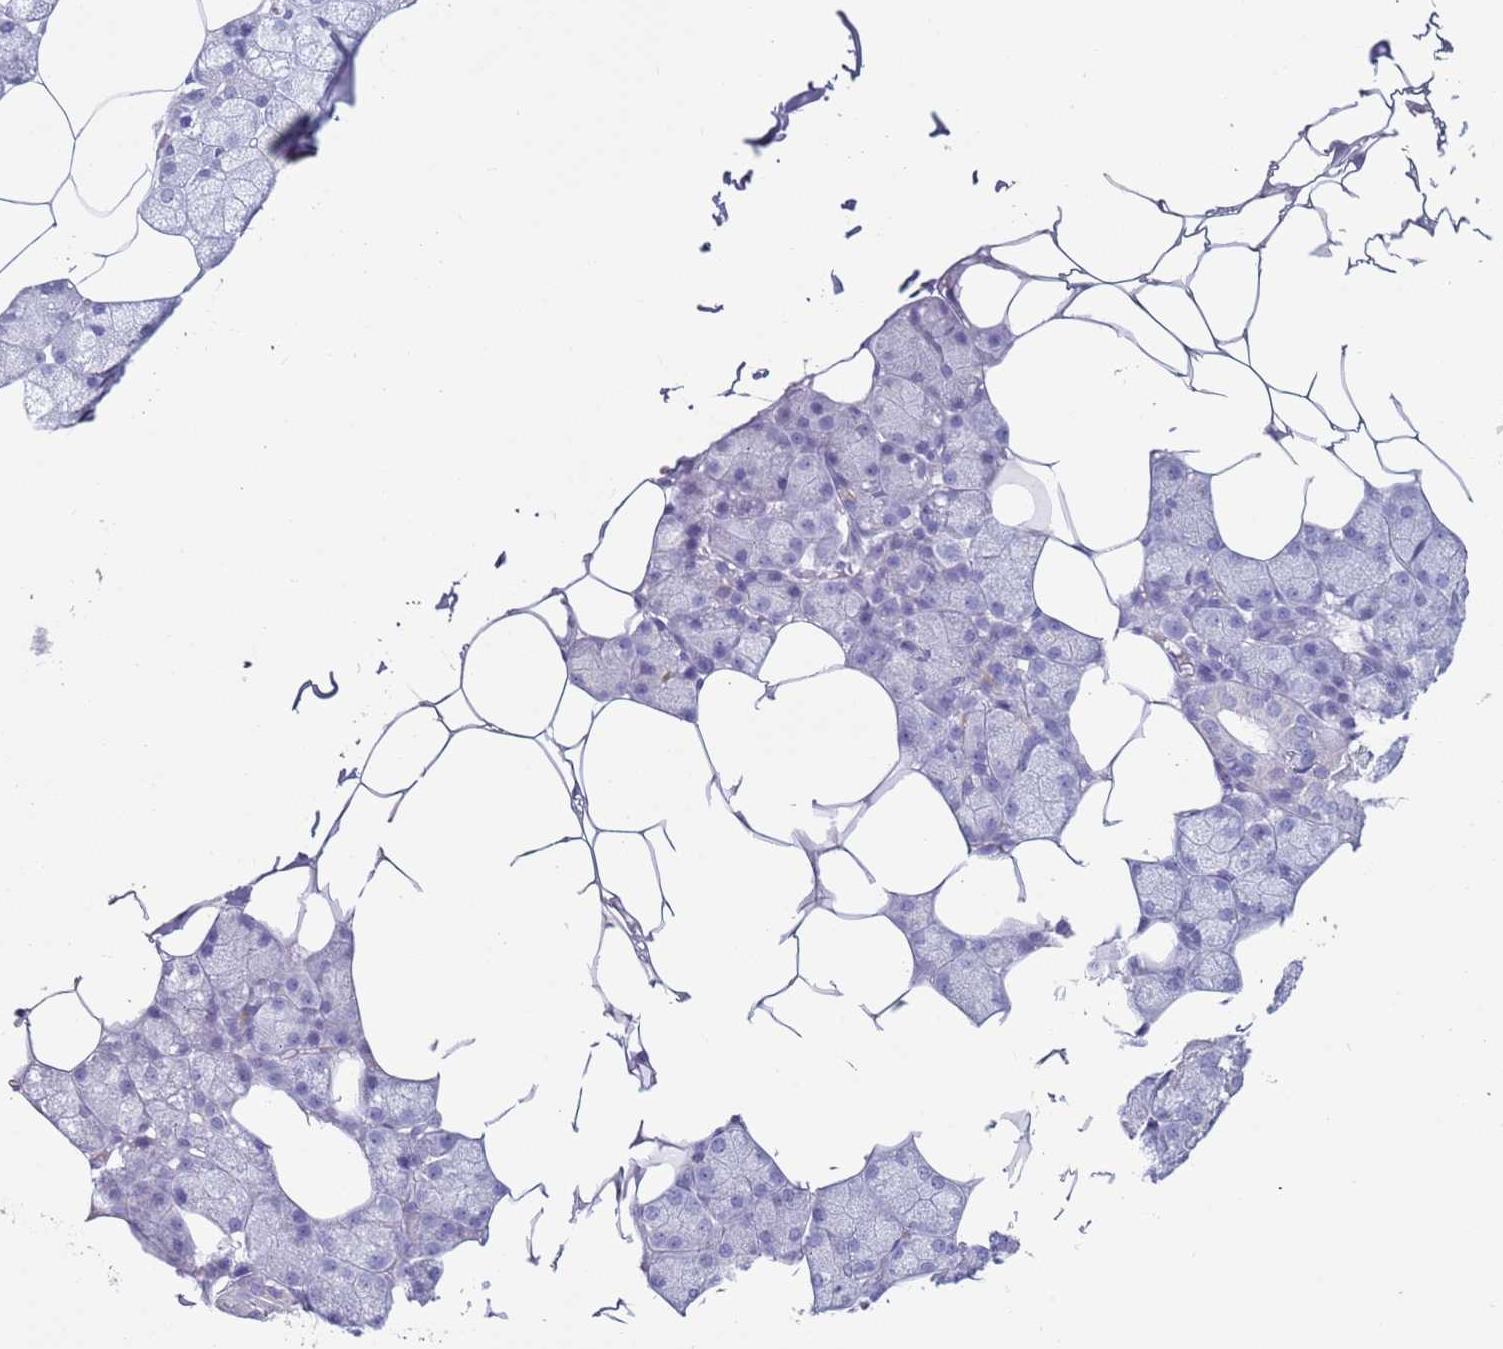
{"staining": {"intensity": "negative", "quantity": "none", "location": "none"}, "tissue": "salivary gland", "cell_type": "Glandular cells", "image_type": "normal", "snomed": [{"axis": "morphology", "description": "Normal tissue, NOS"}, {"axis": "topography", "description": "Salivary gland"}], "caption": "This is an IHC histopathology image of benign salivary gland. There is no positivity in glandular cells.", "gene": "NPAP1", "patient": {"sex": "male", "age": 62}}